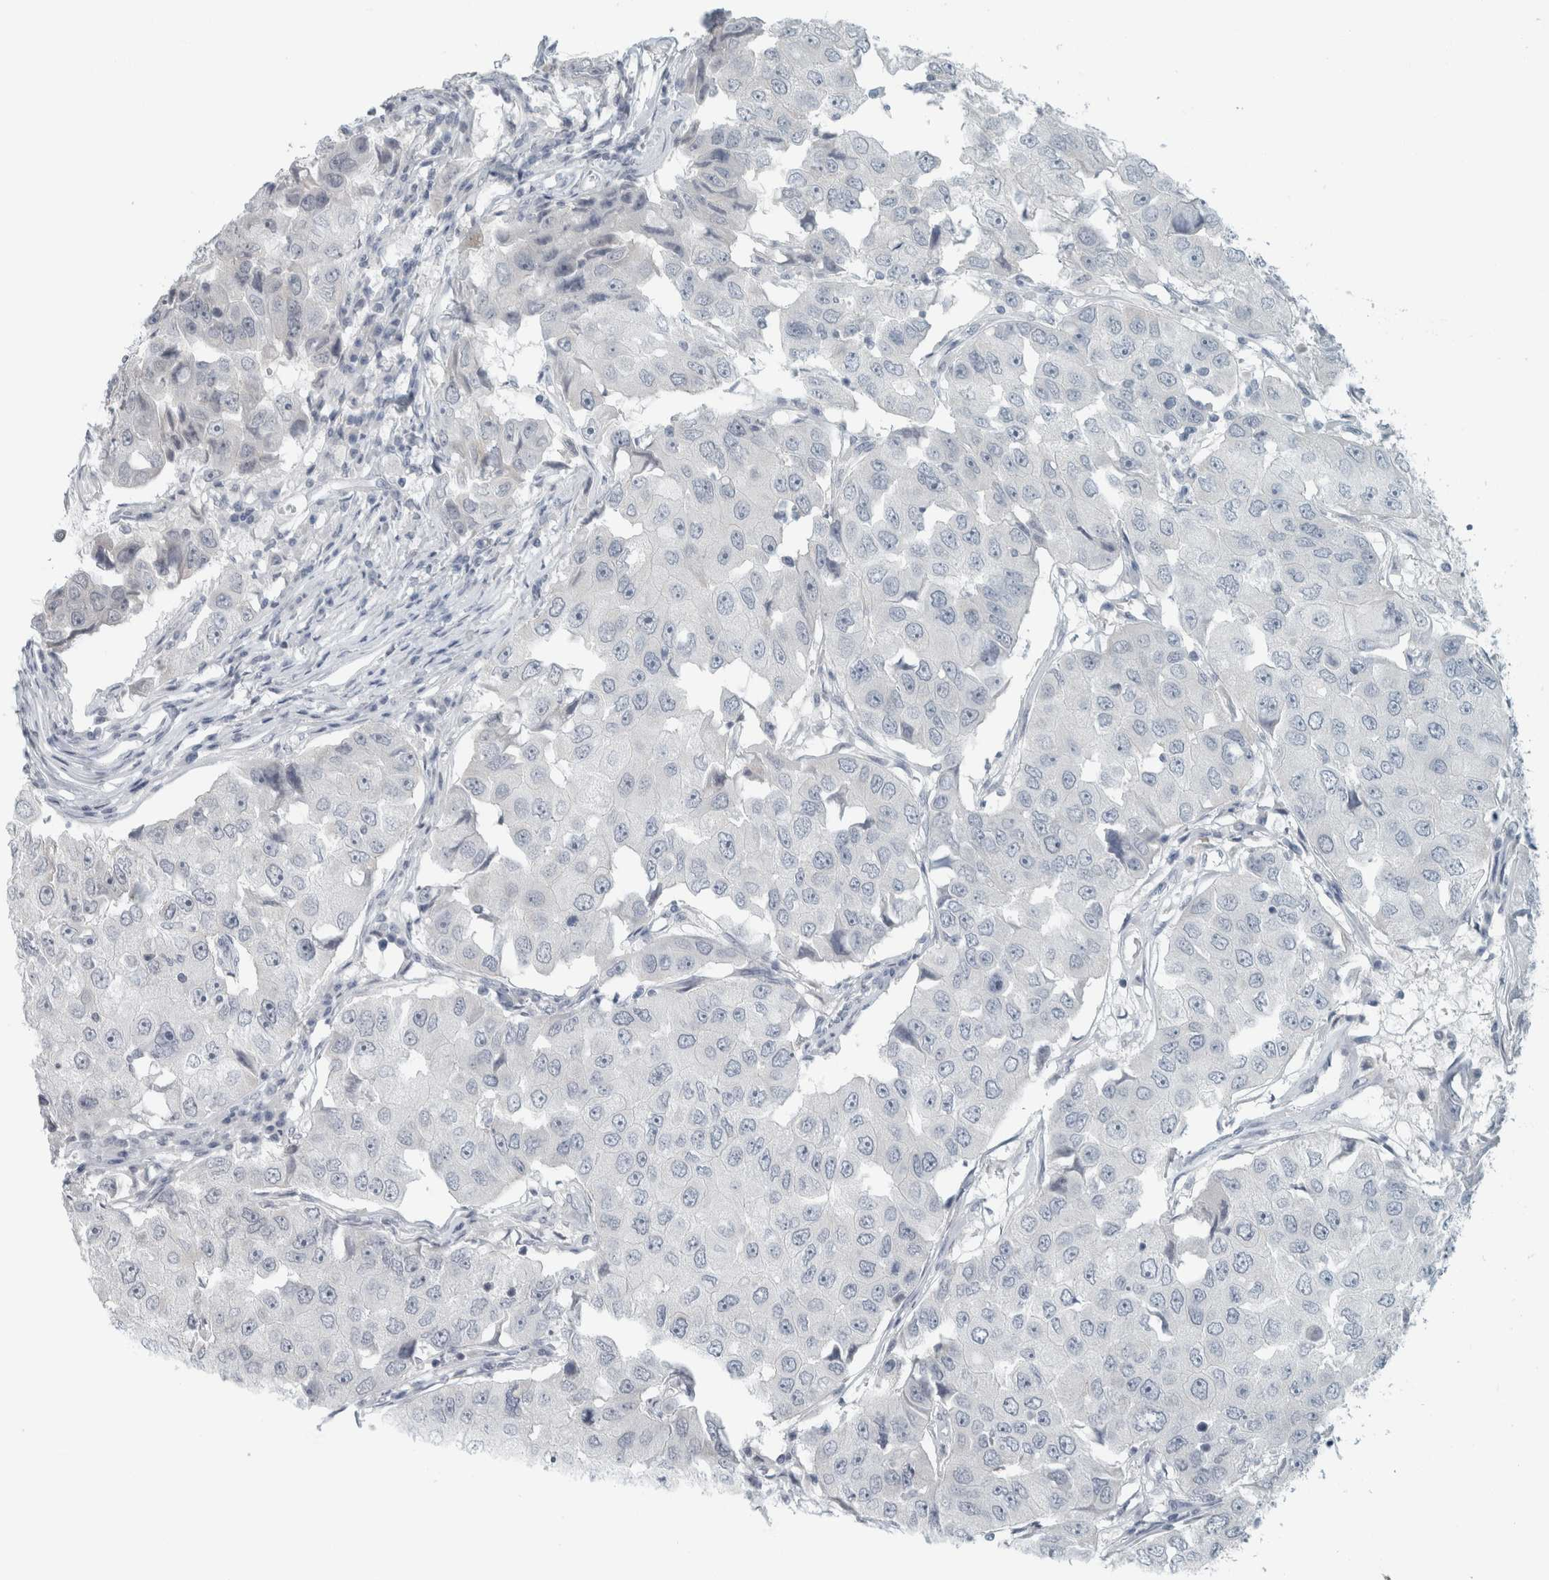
{"staining": {"intensity": "negative", "quantity": "none", "location": "none"}, "tissue": "breast cancer", "cell_type": "Tumor cells", "image_type": "cancer", "snomed": [{"axis": "morphology", "description": "Duct carcinoma"}, {"axis": "topography", "description": "Breast"}], "caption": "DAB (3,3'-diaminobenzidine) immunohistochemical staining of breast cancer displays no significant staining in tumor cells.", "gene": "TRIT1", "patient": {"sex": "female", "age": 27}}